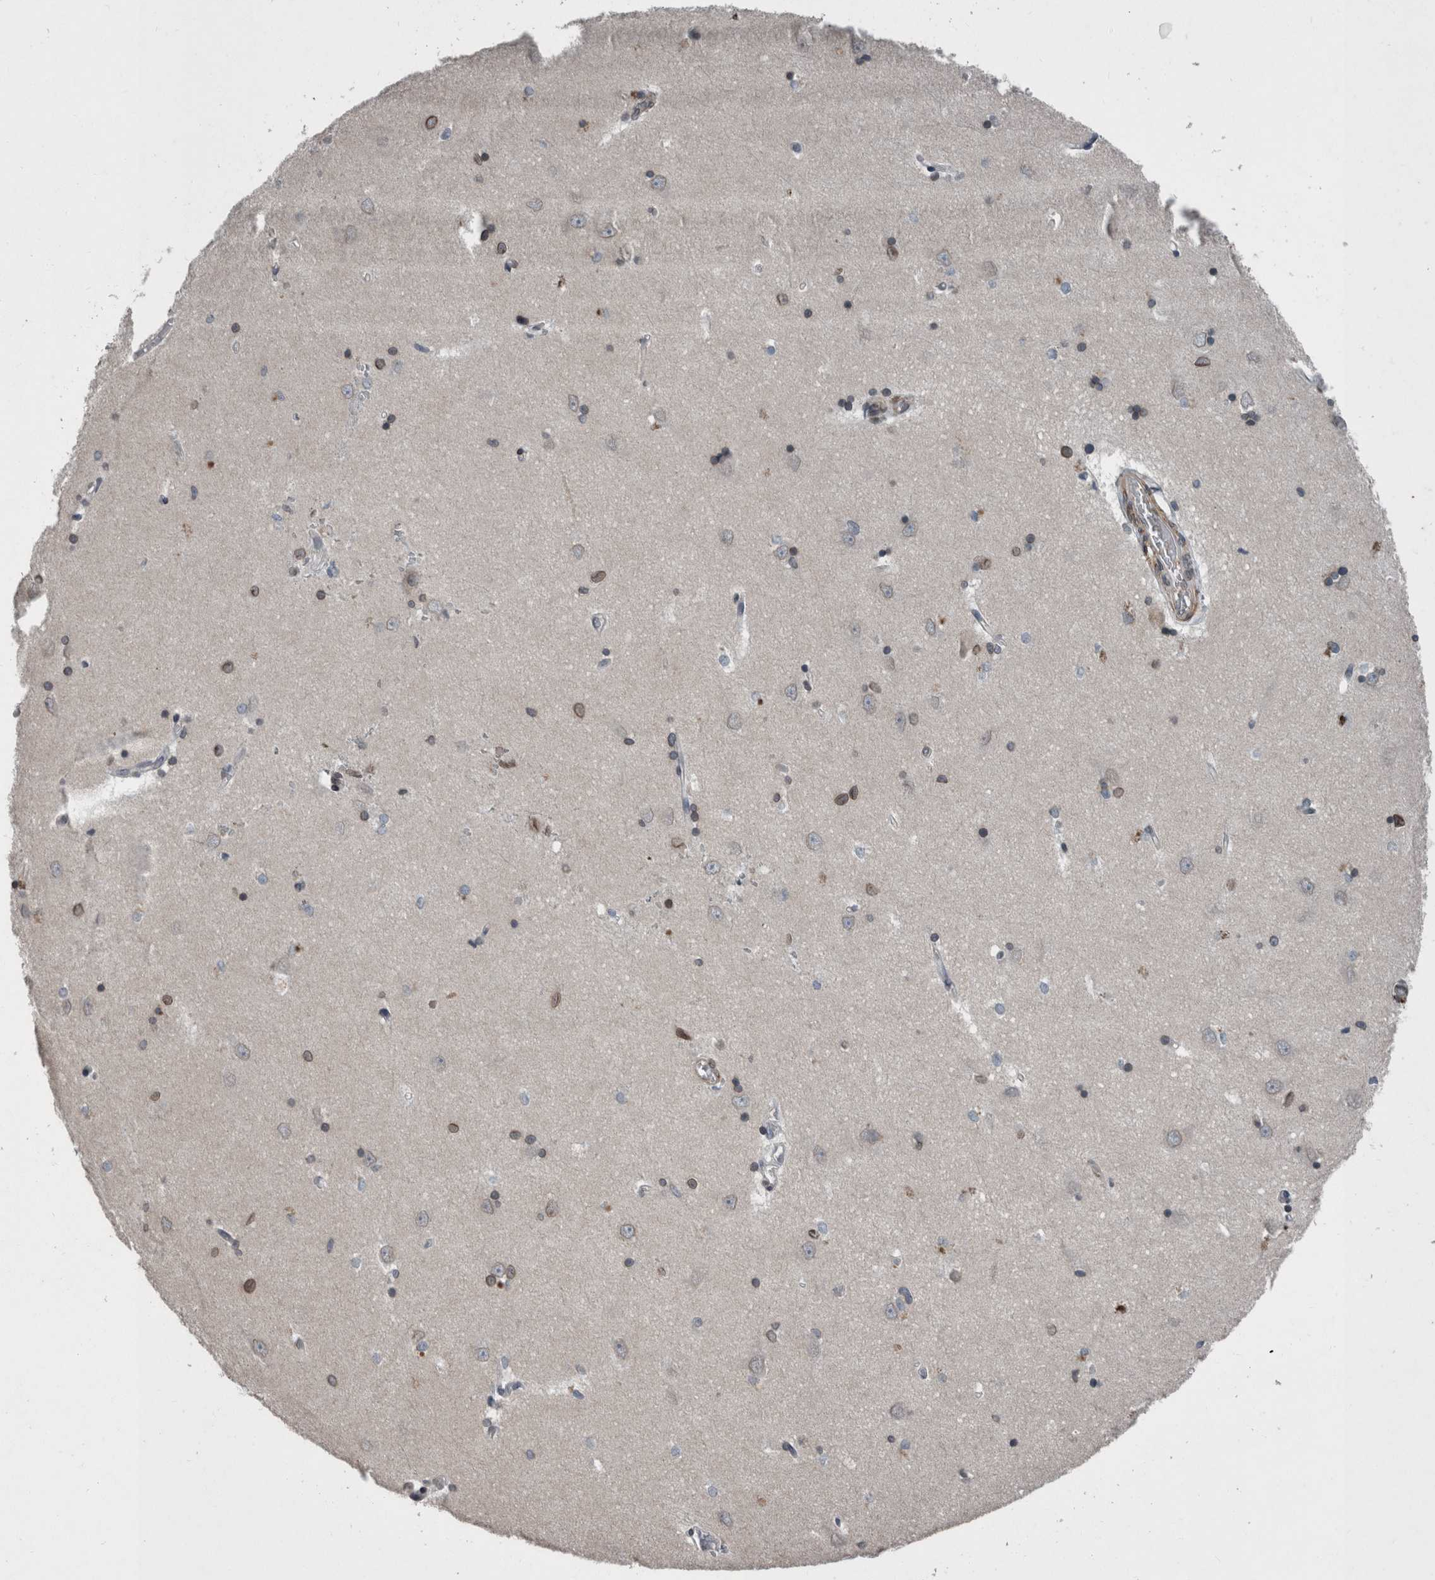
{"staining": {"intensity": "moderate", "quantity": "<25%", "location": "cytoplasmic/membranous,nuclear"}, "tissue": "hippocampus", "cell_type": "Glial cells", "image_type": "normal", "snomed": [{"axis": "morphology", "description": "Normal tissue, NOS"}, {"axis": "topography", "description": "Hippocampus"}], "caption": "Immunohistochemical staining of benign human hippocampus exhibits moderate cytoplasmic/membranous,nuclear protein expression in approximately <25% of glial cells. Nuclei are stained in blue.", "gene": "RANBP2", "patient": {"sex": "male", "age": 45}}